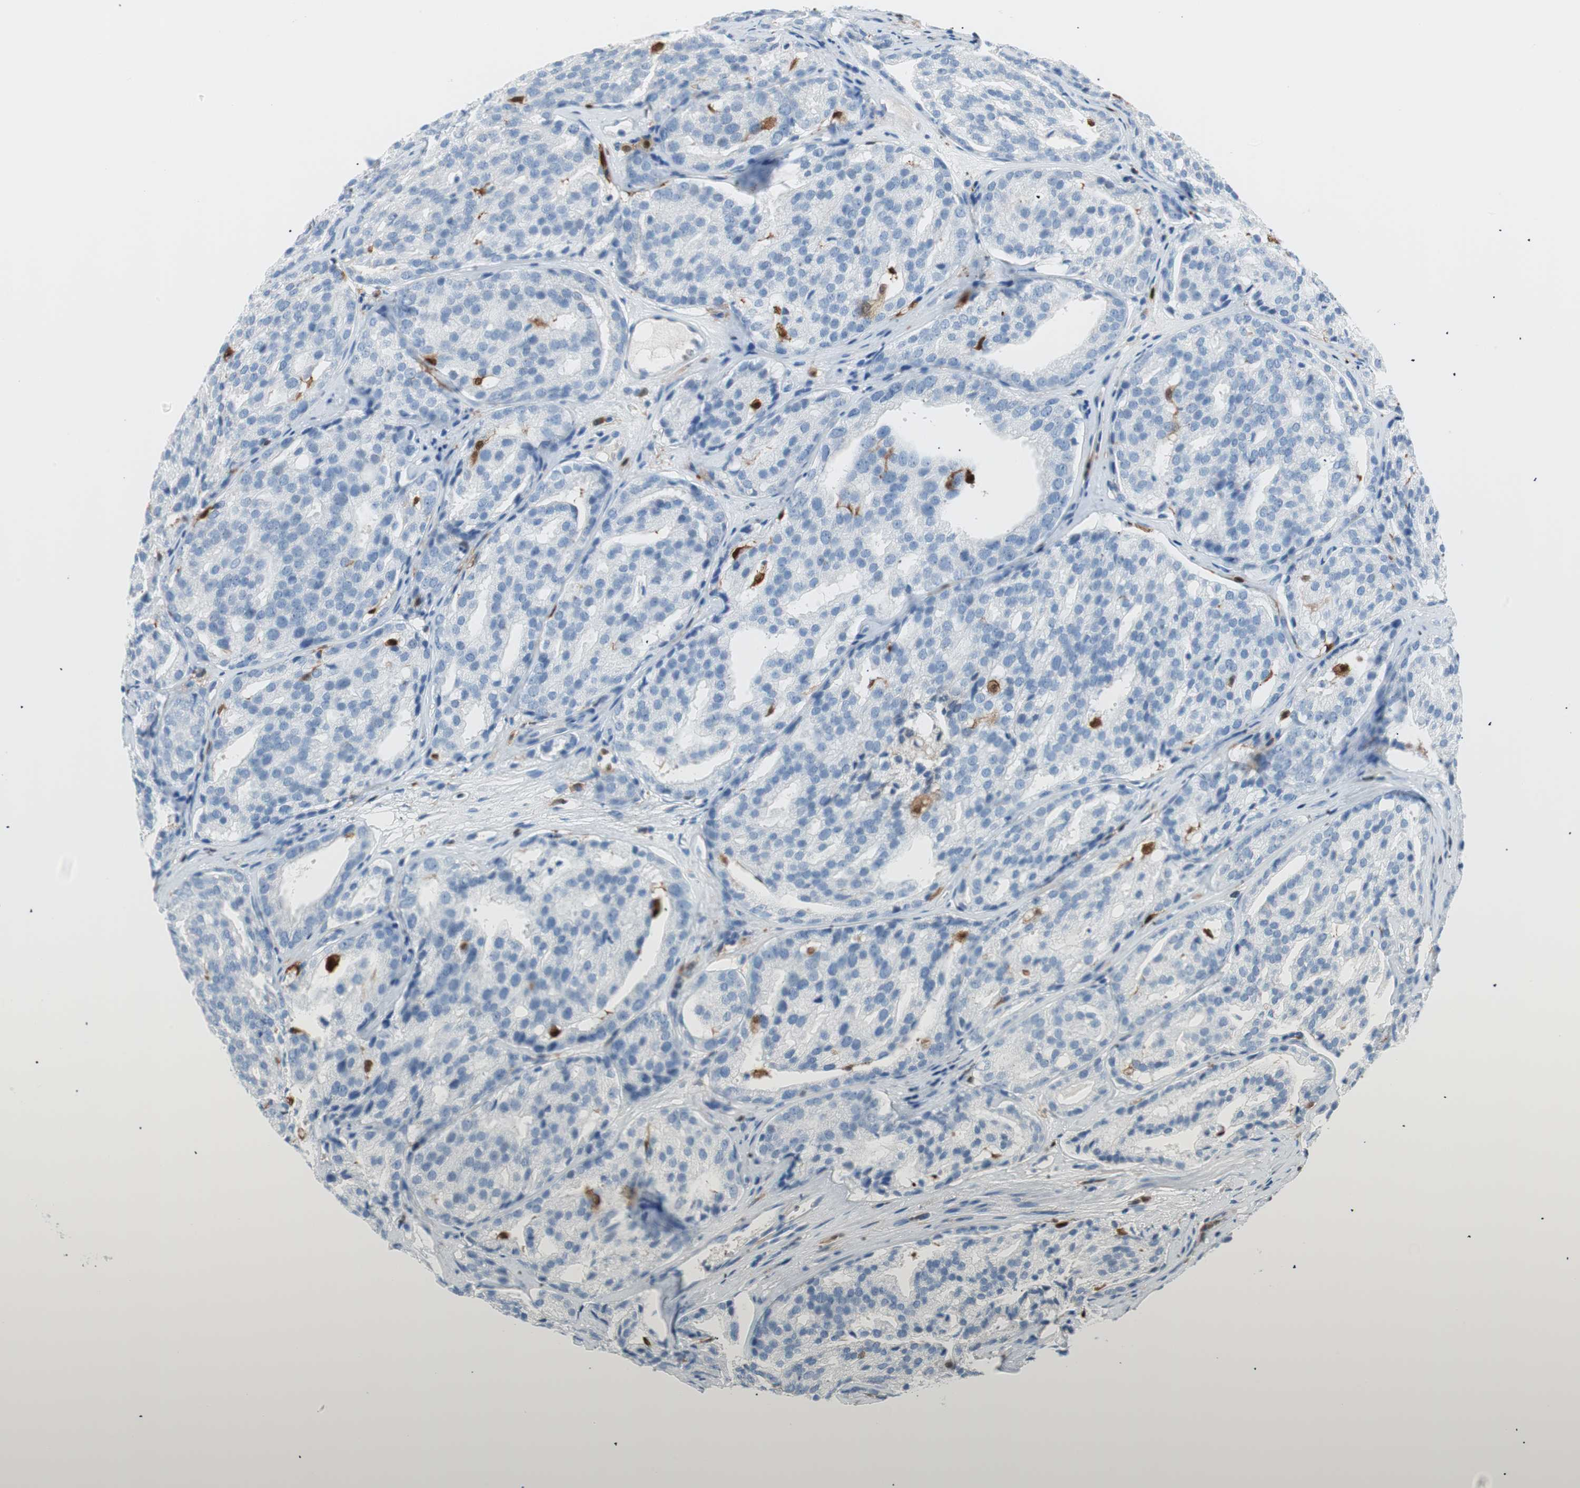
{"staining": {"intensity": "negative", "quantity": "none", "location": "none"}, "tissue": "prostate cancer", "cell_type": "Tumor cells", "image_type": "cancer", "snomed": [{"axis": "morphology", "description": "Adenocarcinoma, High grade"}, {"axis": "topography", "description": "Prostate"}], "caption": "Image shows no significant protein staining in tumor cells of prostate high-grade adenocarcinoma.", "gene": "IL18", "patient": {"sex": "male", "age": 64}}